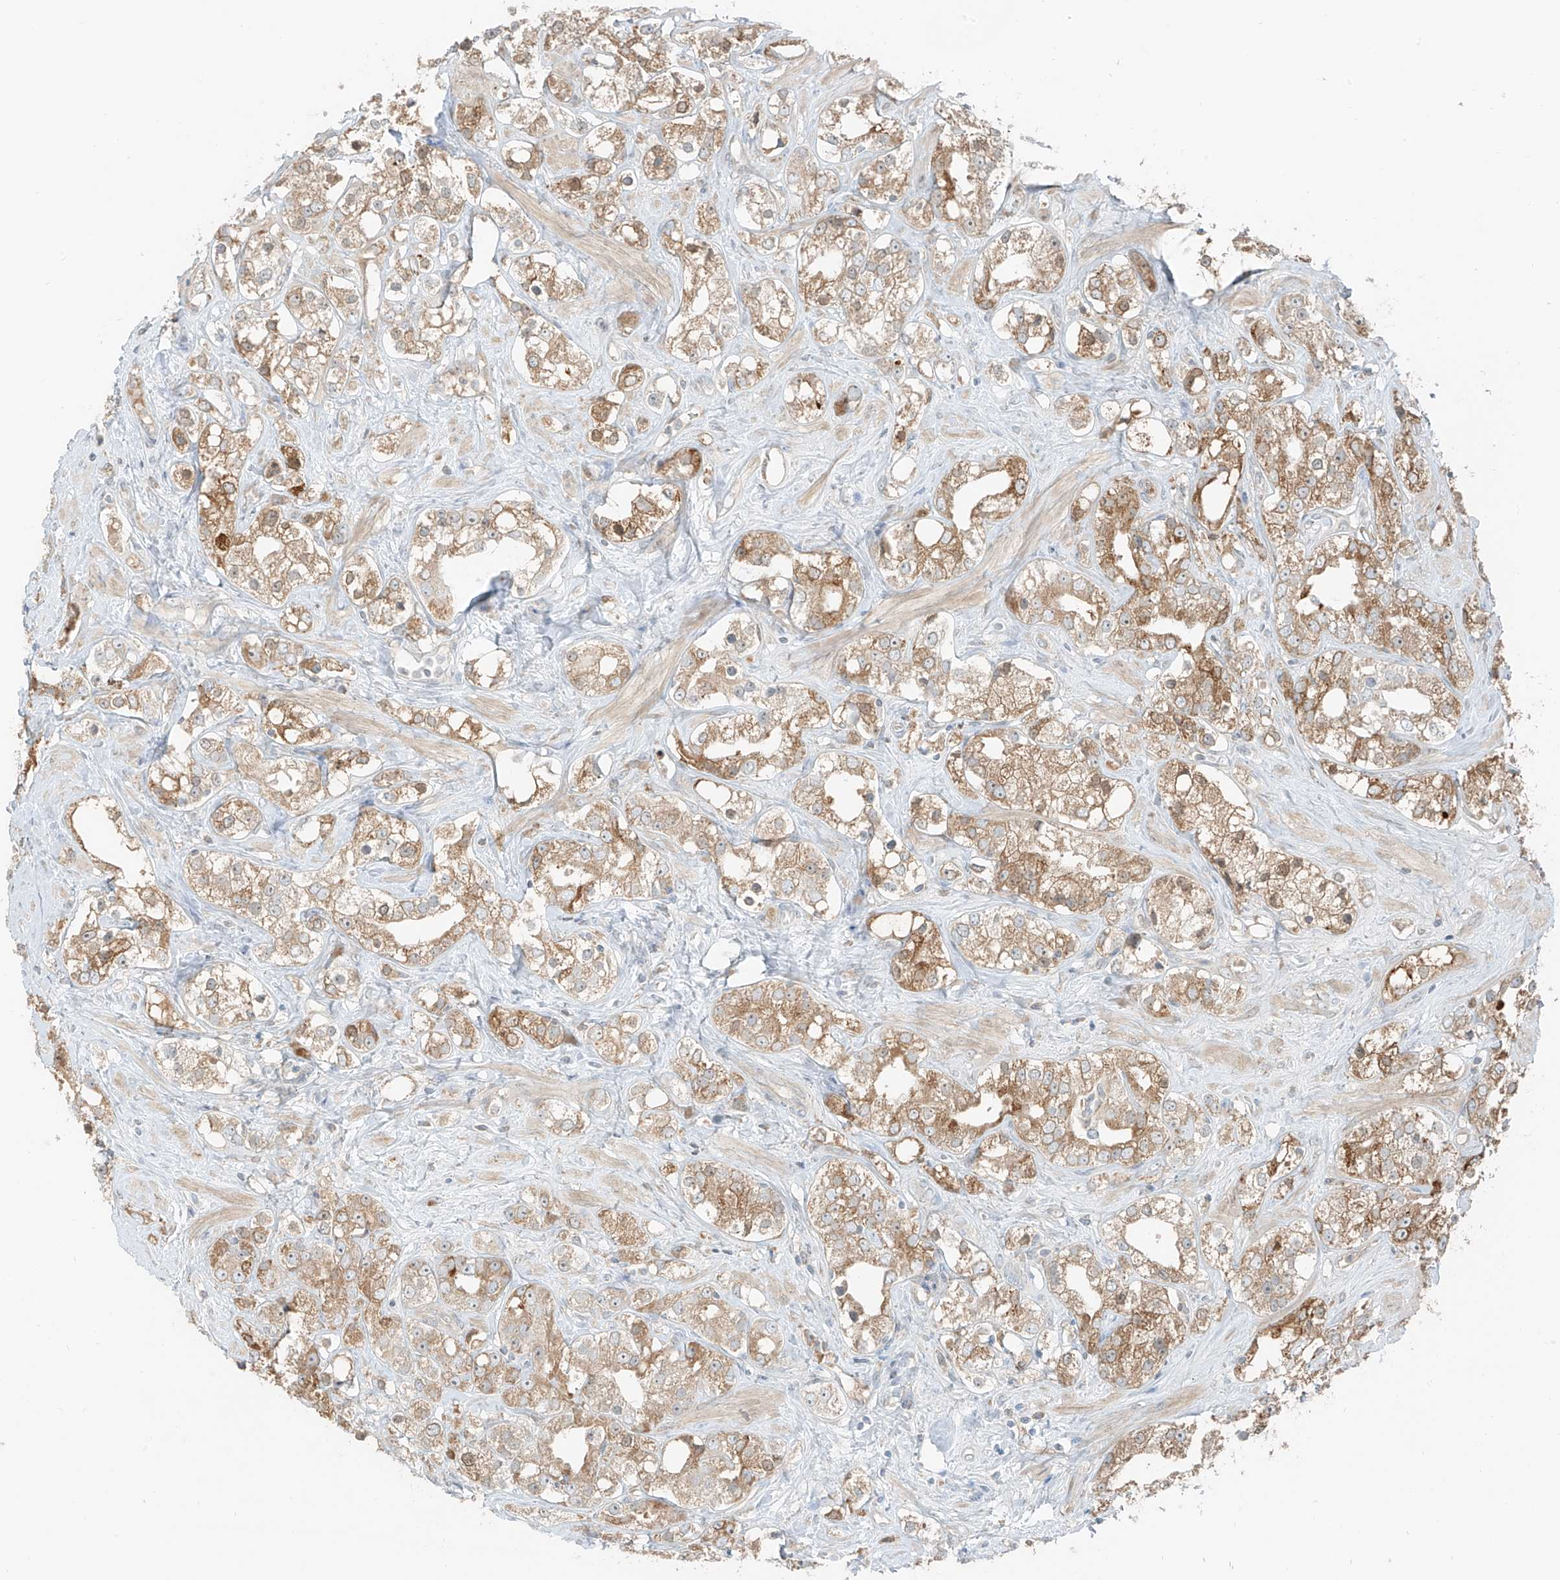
{"staining": {"intensity": "weak", "quantity": ">75%", "location": "cytoplasmic/membranous"}, "tissue": "prostate cancer", "cell_type": "Tumor cells", "image_type": "cancer", "snomed": [{"axis": "morphology", "description": "Adenocarcinoma, NOS"}, {"axis": "topography", "description": "Prostate"}], "caption": "Protein staining of prostate cancer tissue reveals weak cytoplasmic/membranous positivity in about >75% of tumor cells. (DAB (3,3'-diaminobenzidine) IHC, brown staining for protein, blue staining for nuclei).", "gene": "FSTL1", "patient": {"sex": "male", "age": 79}}